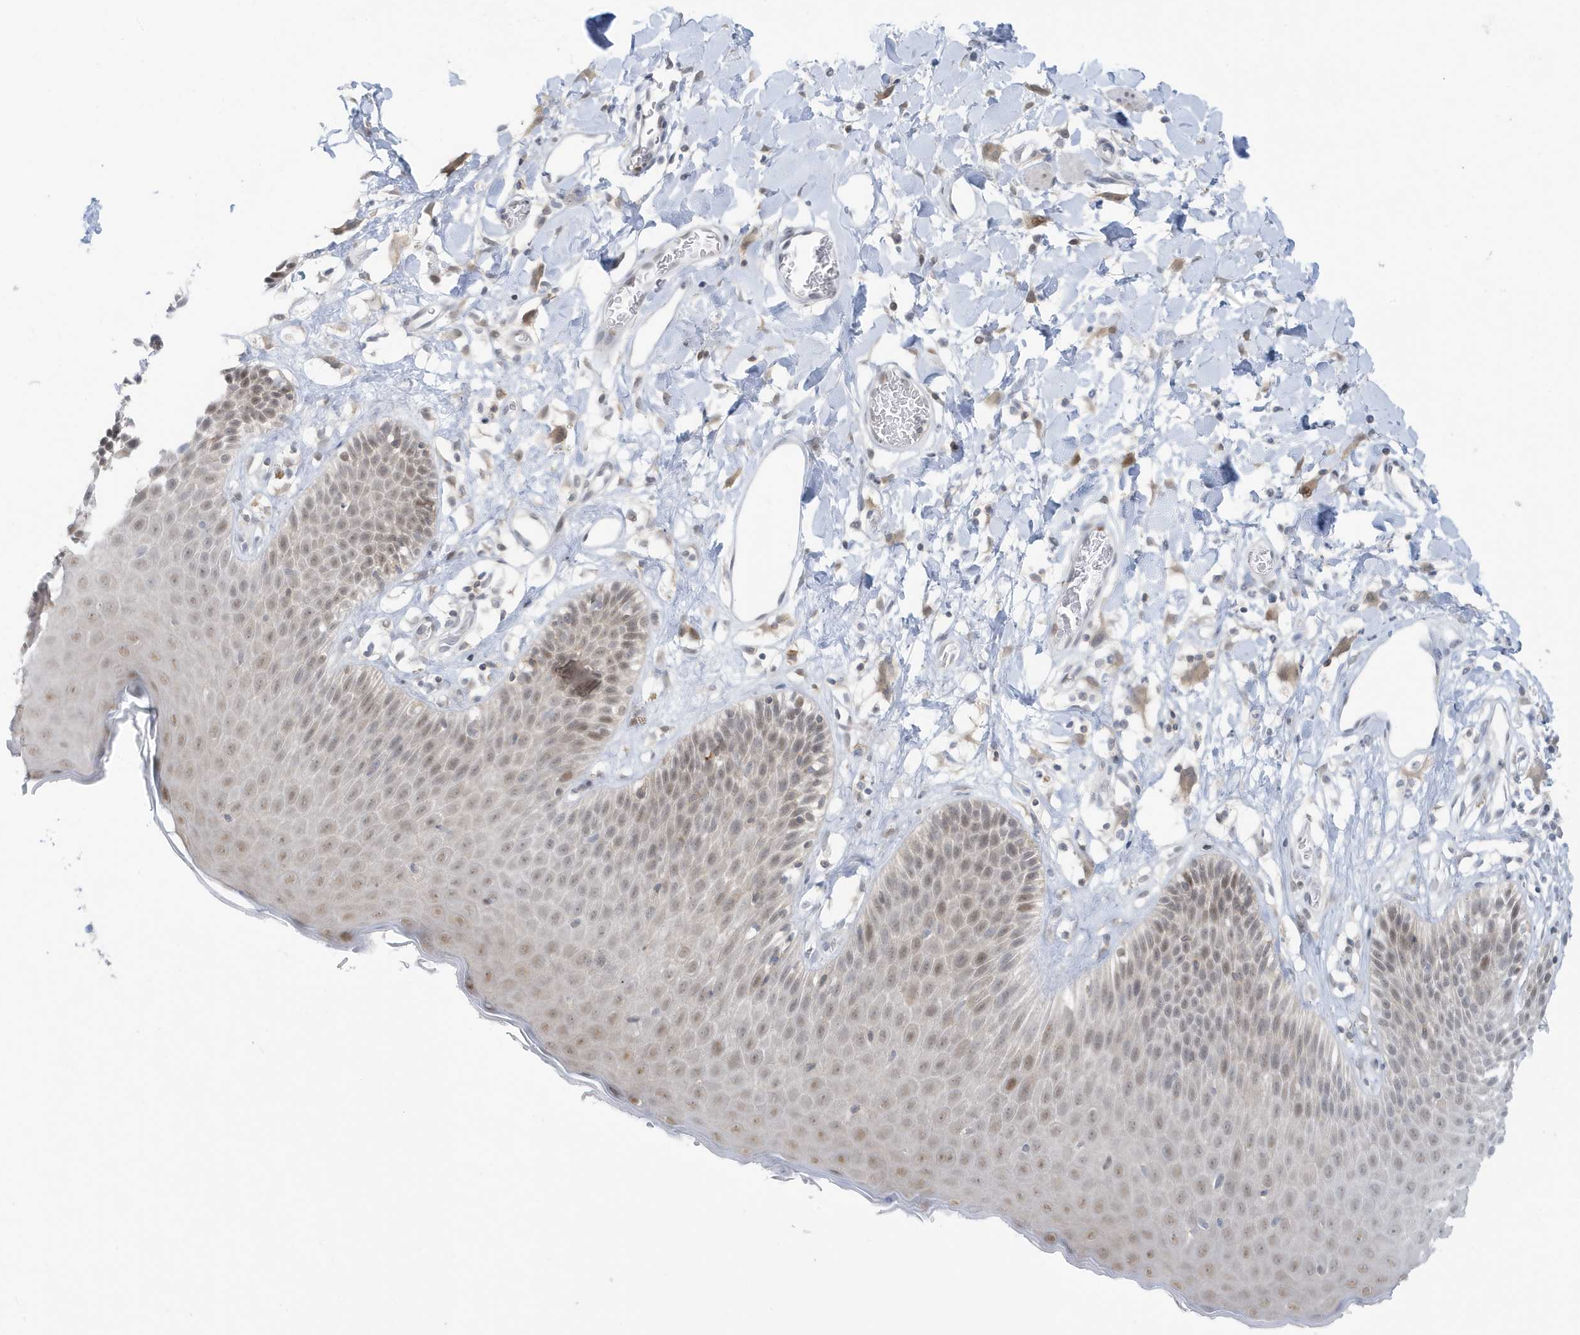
{"staining": {"intensity": "weak", "quantity": "<25%", "location": "nuclear"}, "tissue": "skin", "cell_type": "Epidermal cells", "image_type": "normal", "snomed": [{"axis": "morphology", "description": "Normal tissue, NOS"}, {"axis": "topography", "description": "Vulva"}], "caption": "Immunohistochemistry (IHC) histopathology image of benign skin stained for a protein (brown), which displays no positivity in epidermal cells. (IHC, brightfield microscopy, high magnification).", "gene": "OGA", "patient": {"sex": "female", "age": 68}}